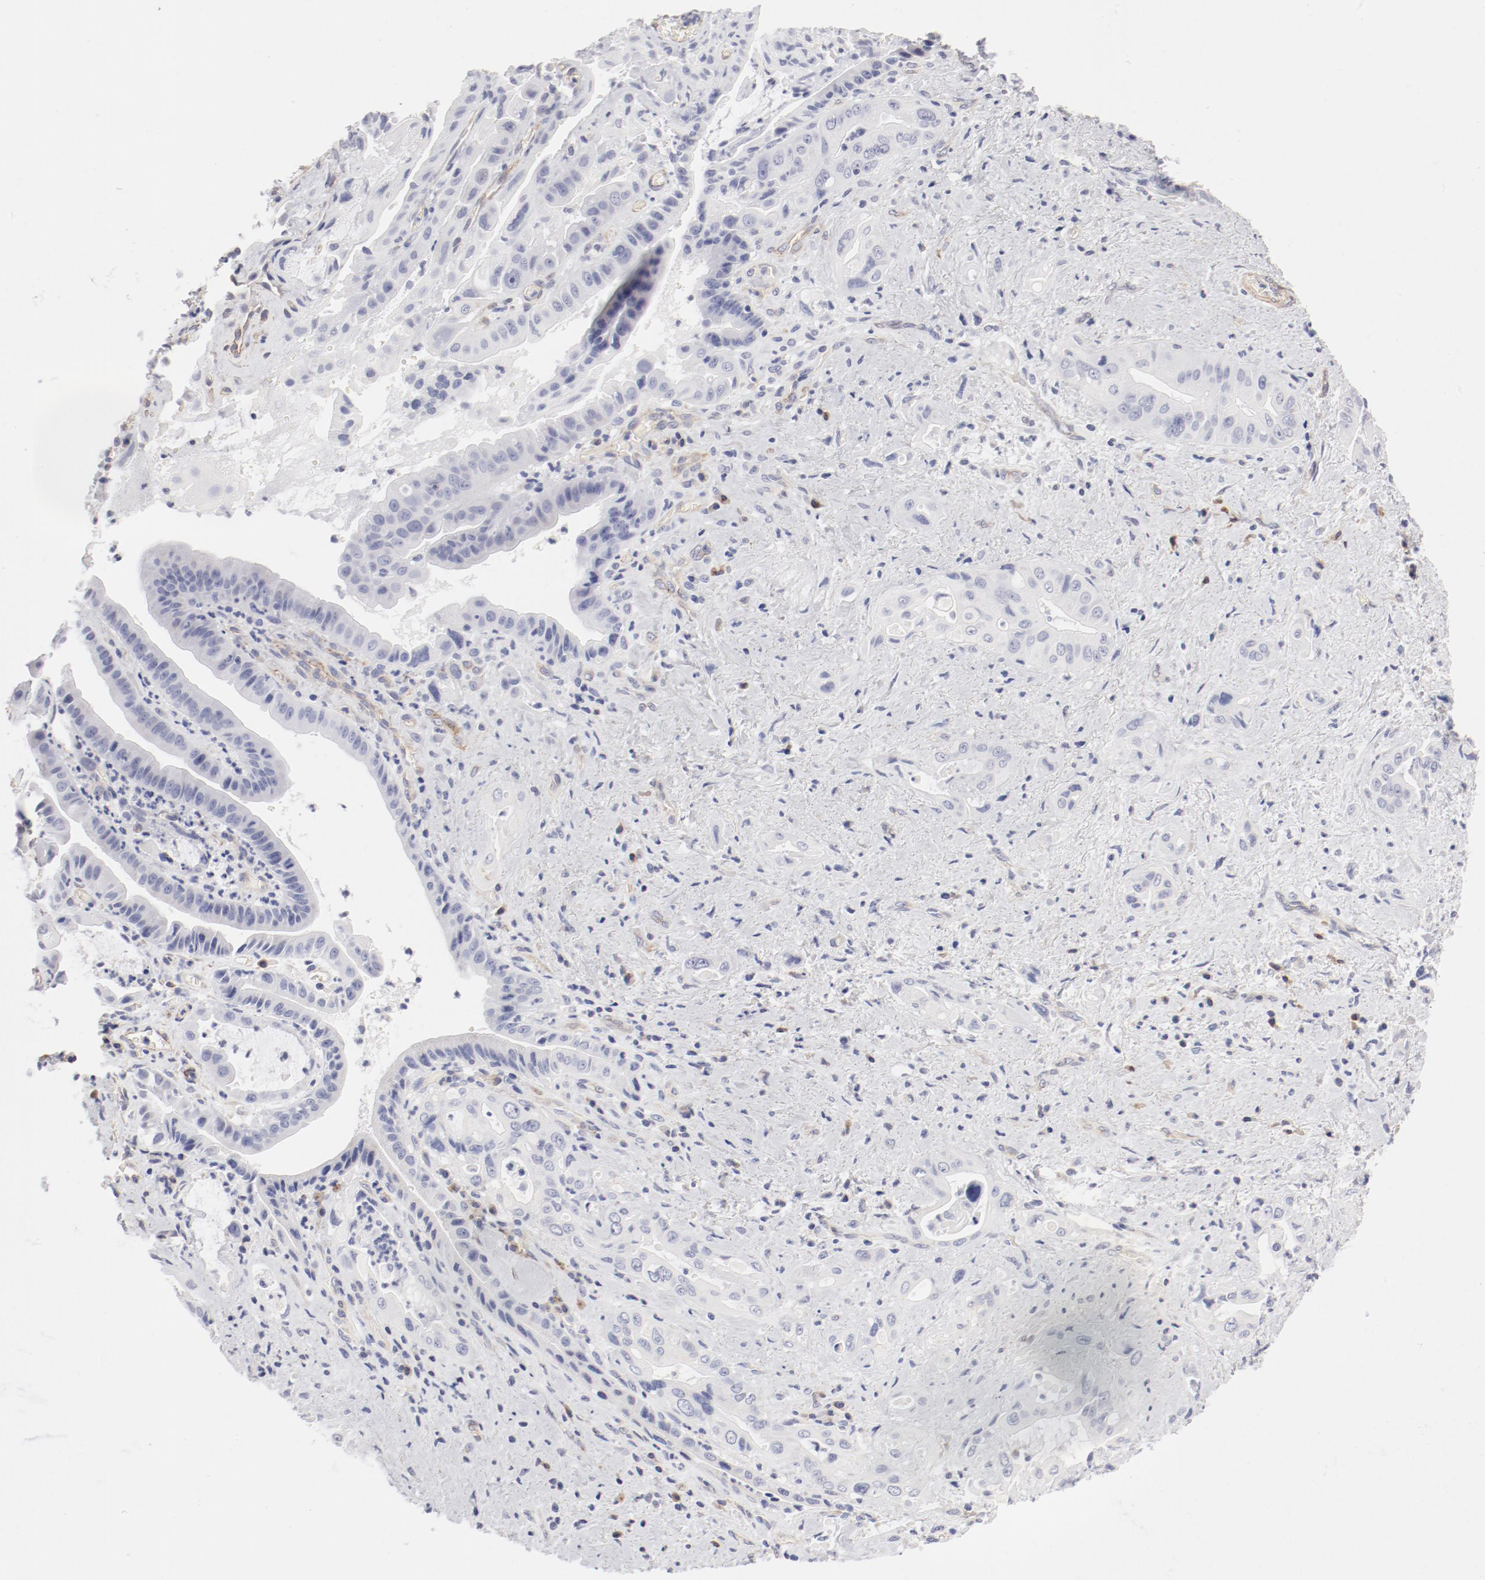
{"staining": {"intensity": "negative", "quantity": "none", "location": "none"}, "tissue": "pancreatic cancer", "cell_type": "Tumor cells", "image_type": "cancer", "snomed": [{"axis": "morphology", "description": "Adenocarcinoma, NOS"}, {"axis": "topography", "description": "Pancreas"}], "caption": "This micrograph is of pancreatic adenocarcinoma stained with immunohistochemistry (IHC) to label a protein in brown with the nuclei are counter-stained blue. There is no positivity in tumor cells. (DAB IHC, high magnification).", "gene": "LAX1", "patient": {"sex": "male", "age": 77}}